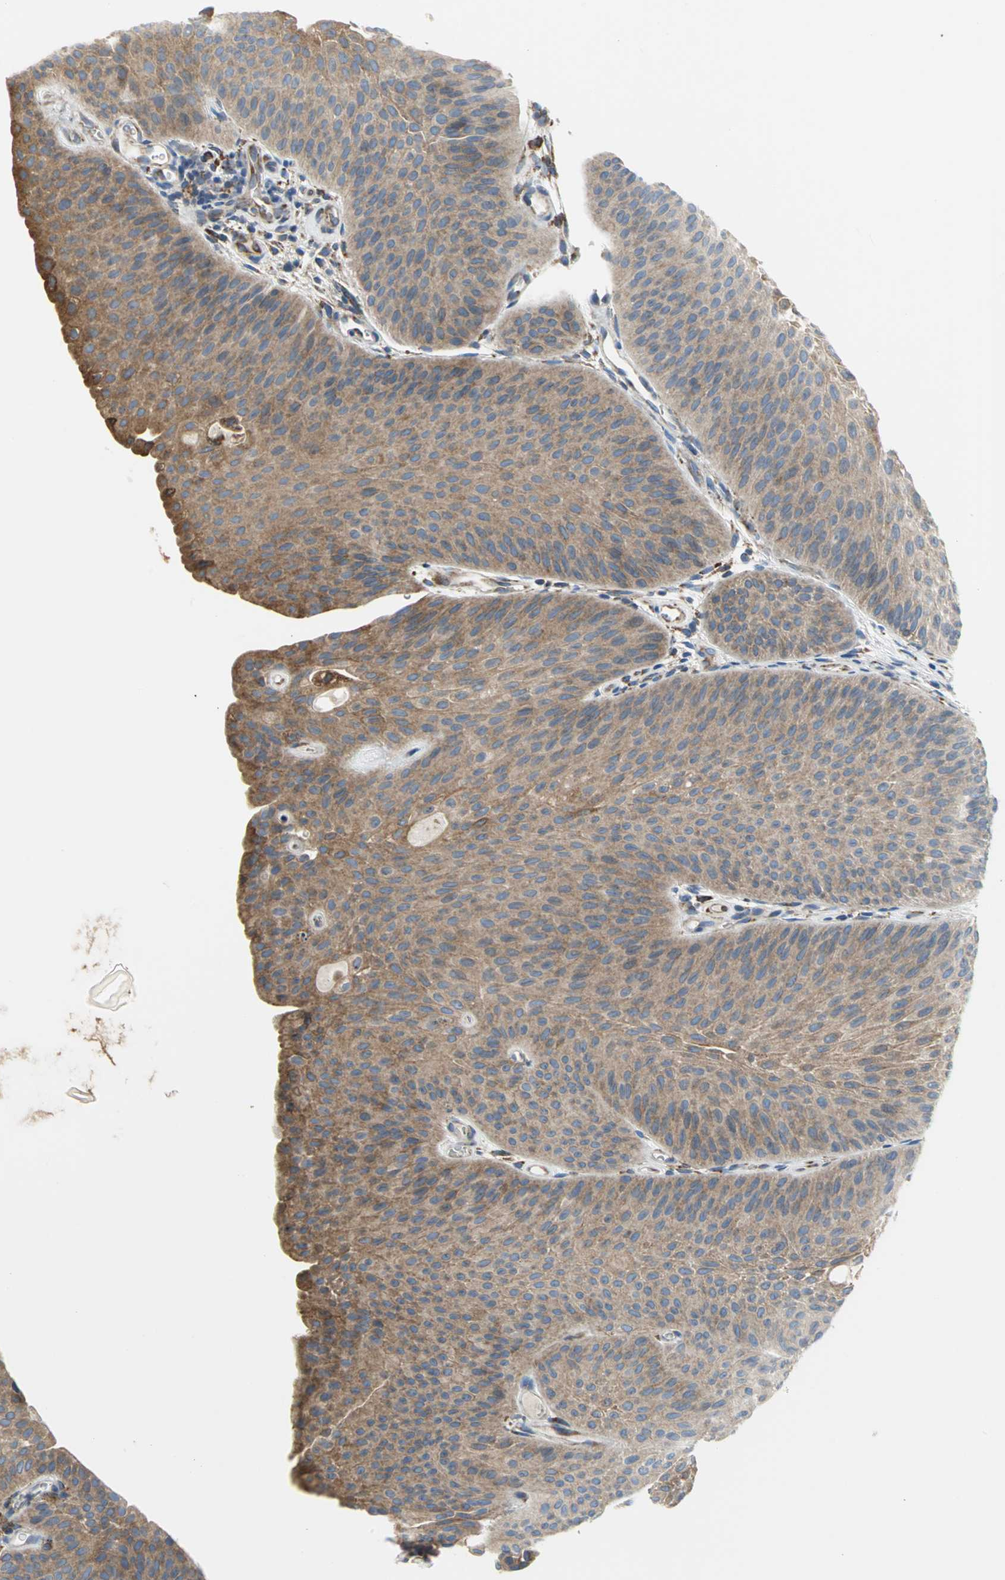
{"staining": {"intensity": "strong", "quantity": ">75%", "location": "cytoplasmic/membranous"}, "tissue": "urothelial cancer", "cell_type": "Tumor cells", "image_type": "cancer", "snomed": [{"axis": "morphology", "description": "Urothelial carcinoma, Low grade"}, {"axis": "topography", "description": "Urinary bladder"}], "caption": "Immunohistochemistry (IHC) (DAB) staining of low-grade urothelial carcinoma shows strong cytoplasmic/membranous protein positivity in about >75% of tumor cells.", "gene": "SDF2L1", "patient": {"sex": "female", "age": 60}}